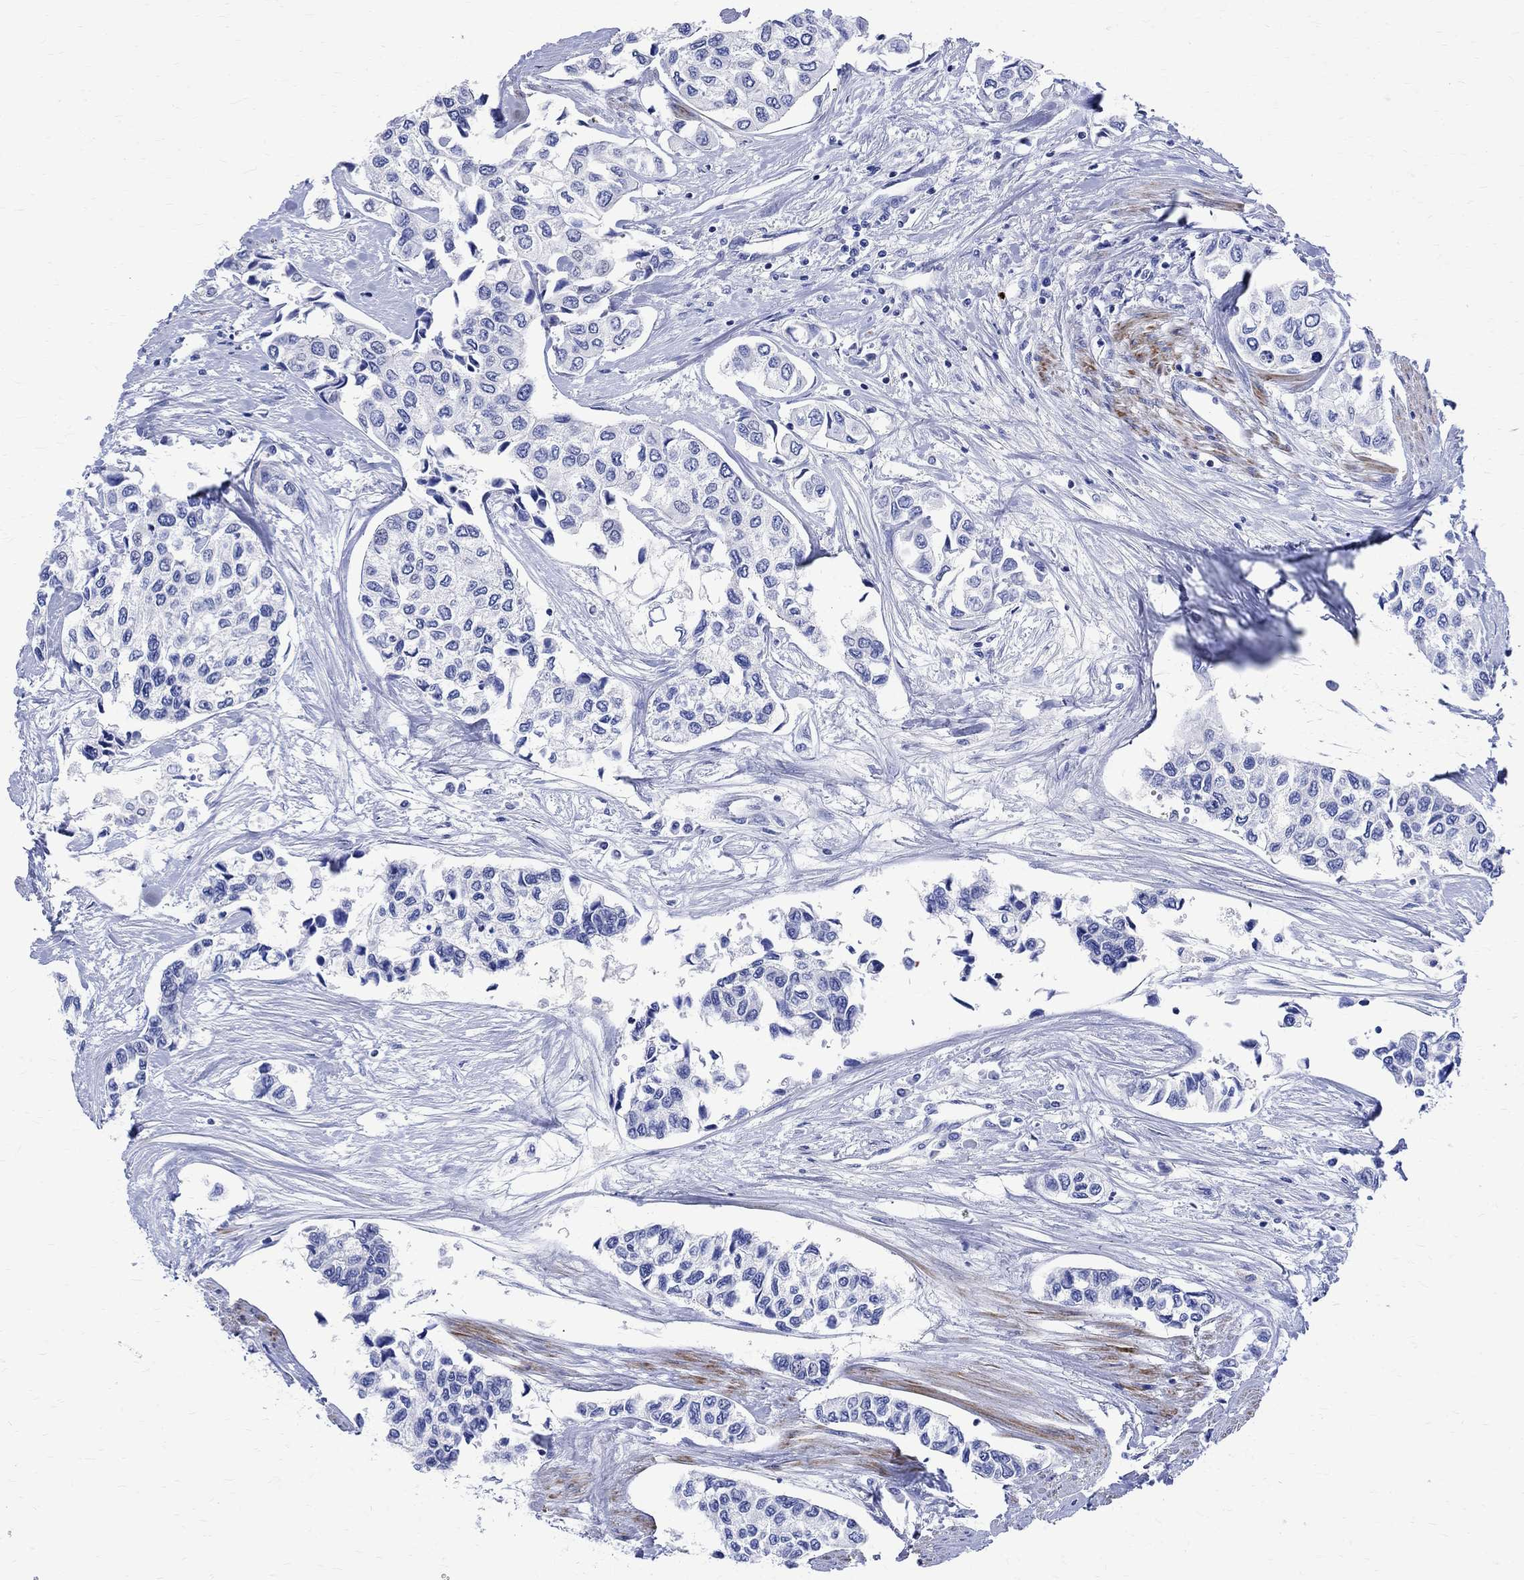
{"staining": {"intensity": "negative", "quantity": "none", "location": "none"}, "tissue": "urothelial cancer", "cell_type": "Tumor cells", "image_type": "cancer", "snomed": [{"axis": "morphology", "description": "Urothelial carcinoma, High grade"}, {"axis": "topography", "description": "Urinary bladder"}], "caption": "Immunohistochemical staining of high-grade urothelial carcinoma displays no significant positivity in tumor cells.", "gene": "PARVB", "patient": {"sex": "male", "age": 73}}